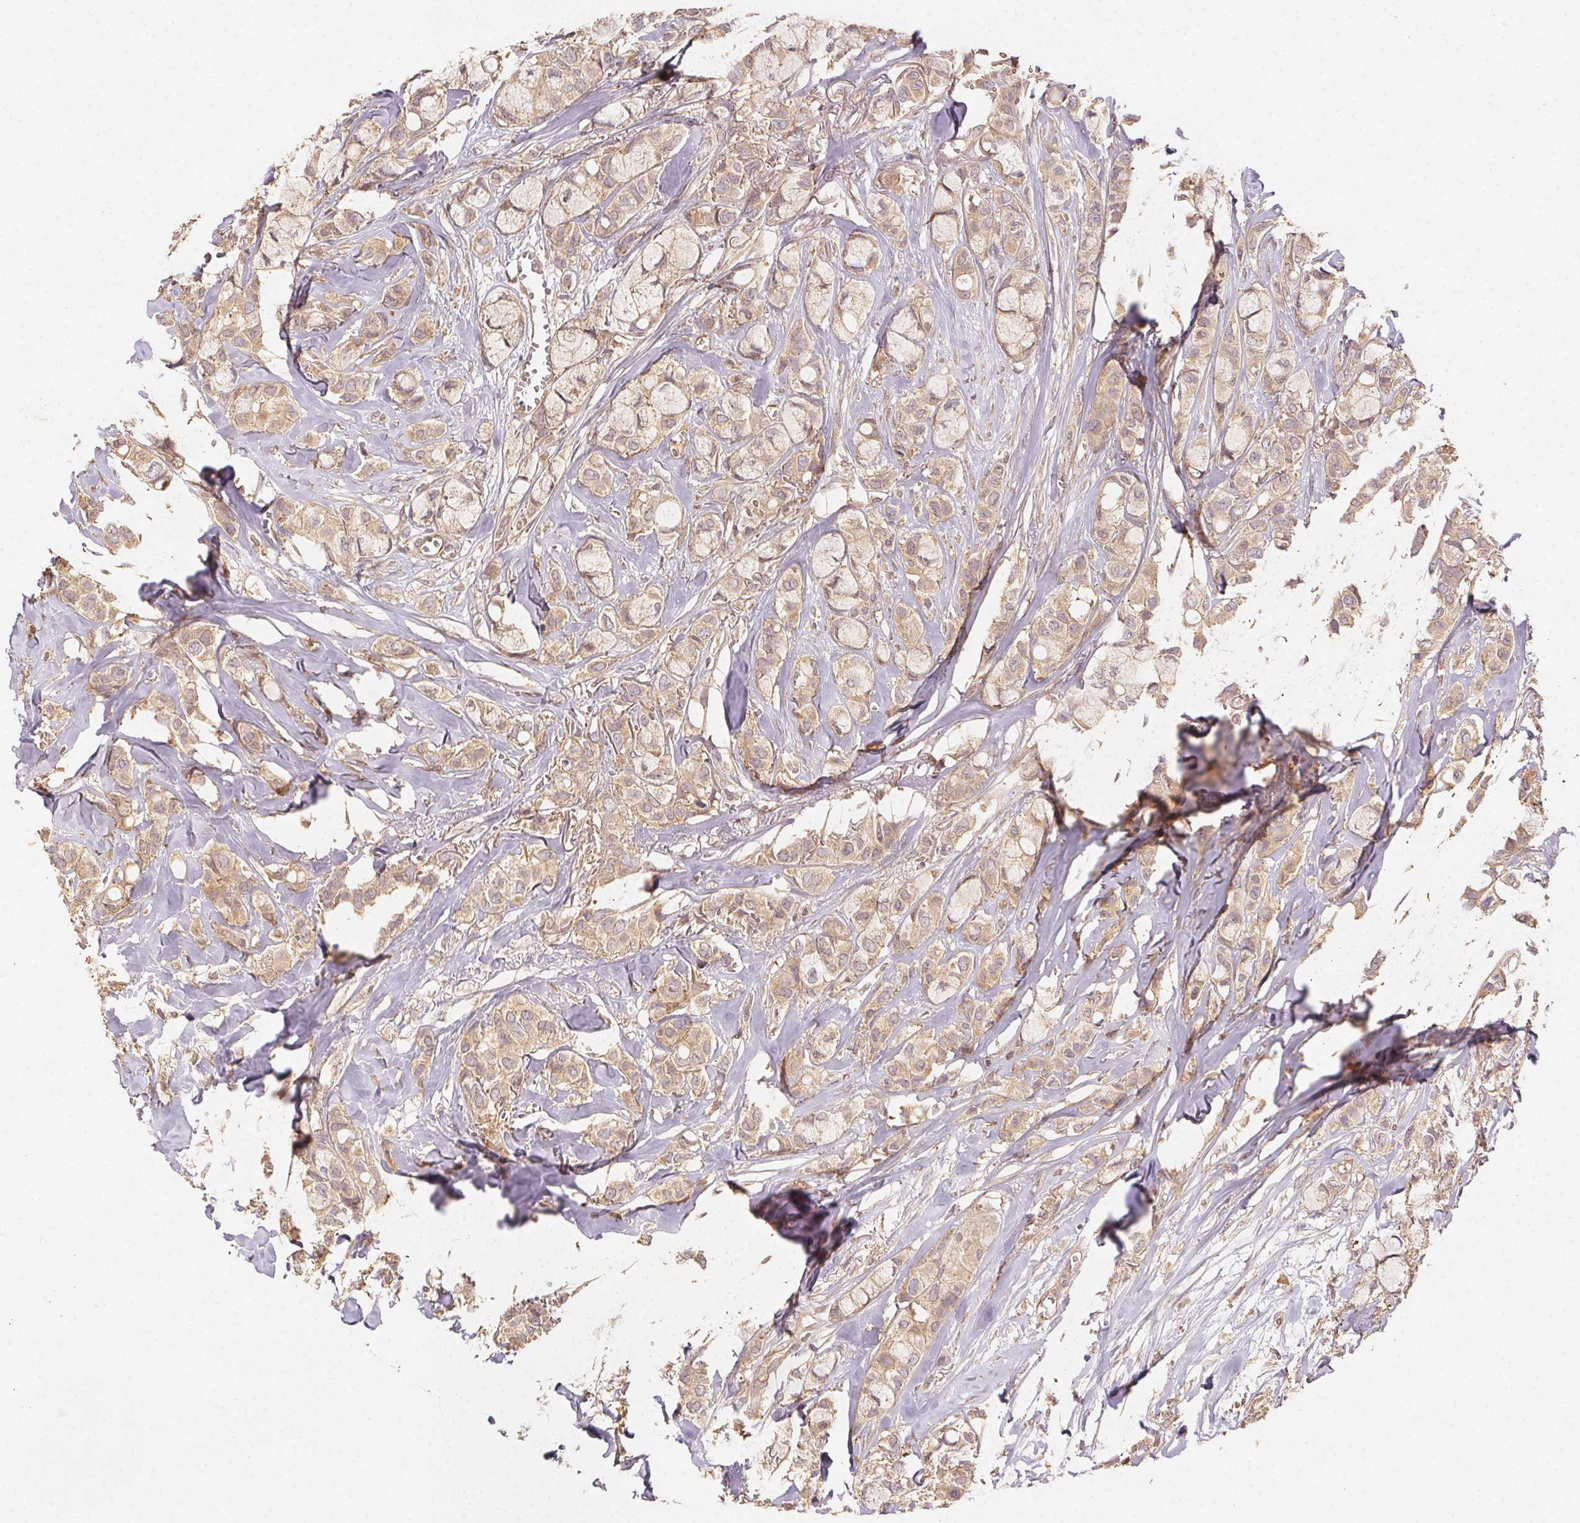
{"staining": {"intensity": "weak", "quantity": ">75%", "location": "cytoplasmic/membranous"}, "tissue": "breast cancer", "cell_type": "Tumor cells", "image_type": "cancer", "snomed": [{"axis": "morphology", "description": "Duct carcinoma"}, {"axis": "topography", "description": "Breast"}], "caption": "Breast cancer was stained to show a protein in brown. There is low levels of weak cytoplasmic/membranous positivity in about >75% of tumor cells.", "gene": "RALA", "patient": {"sex": "female", "age": 85}}